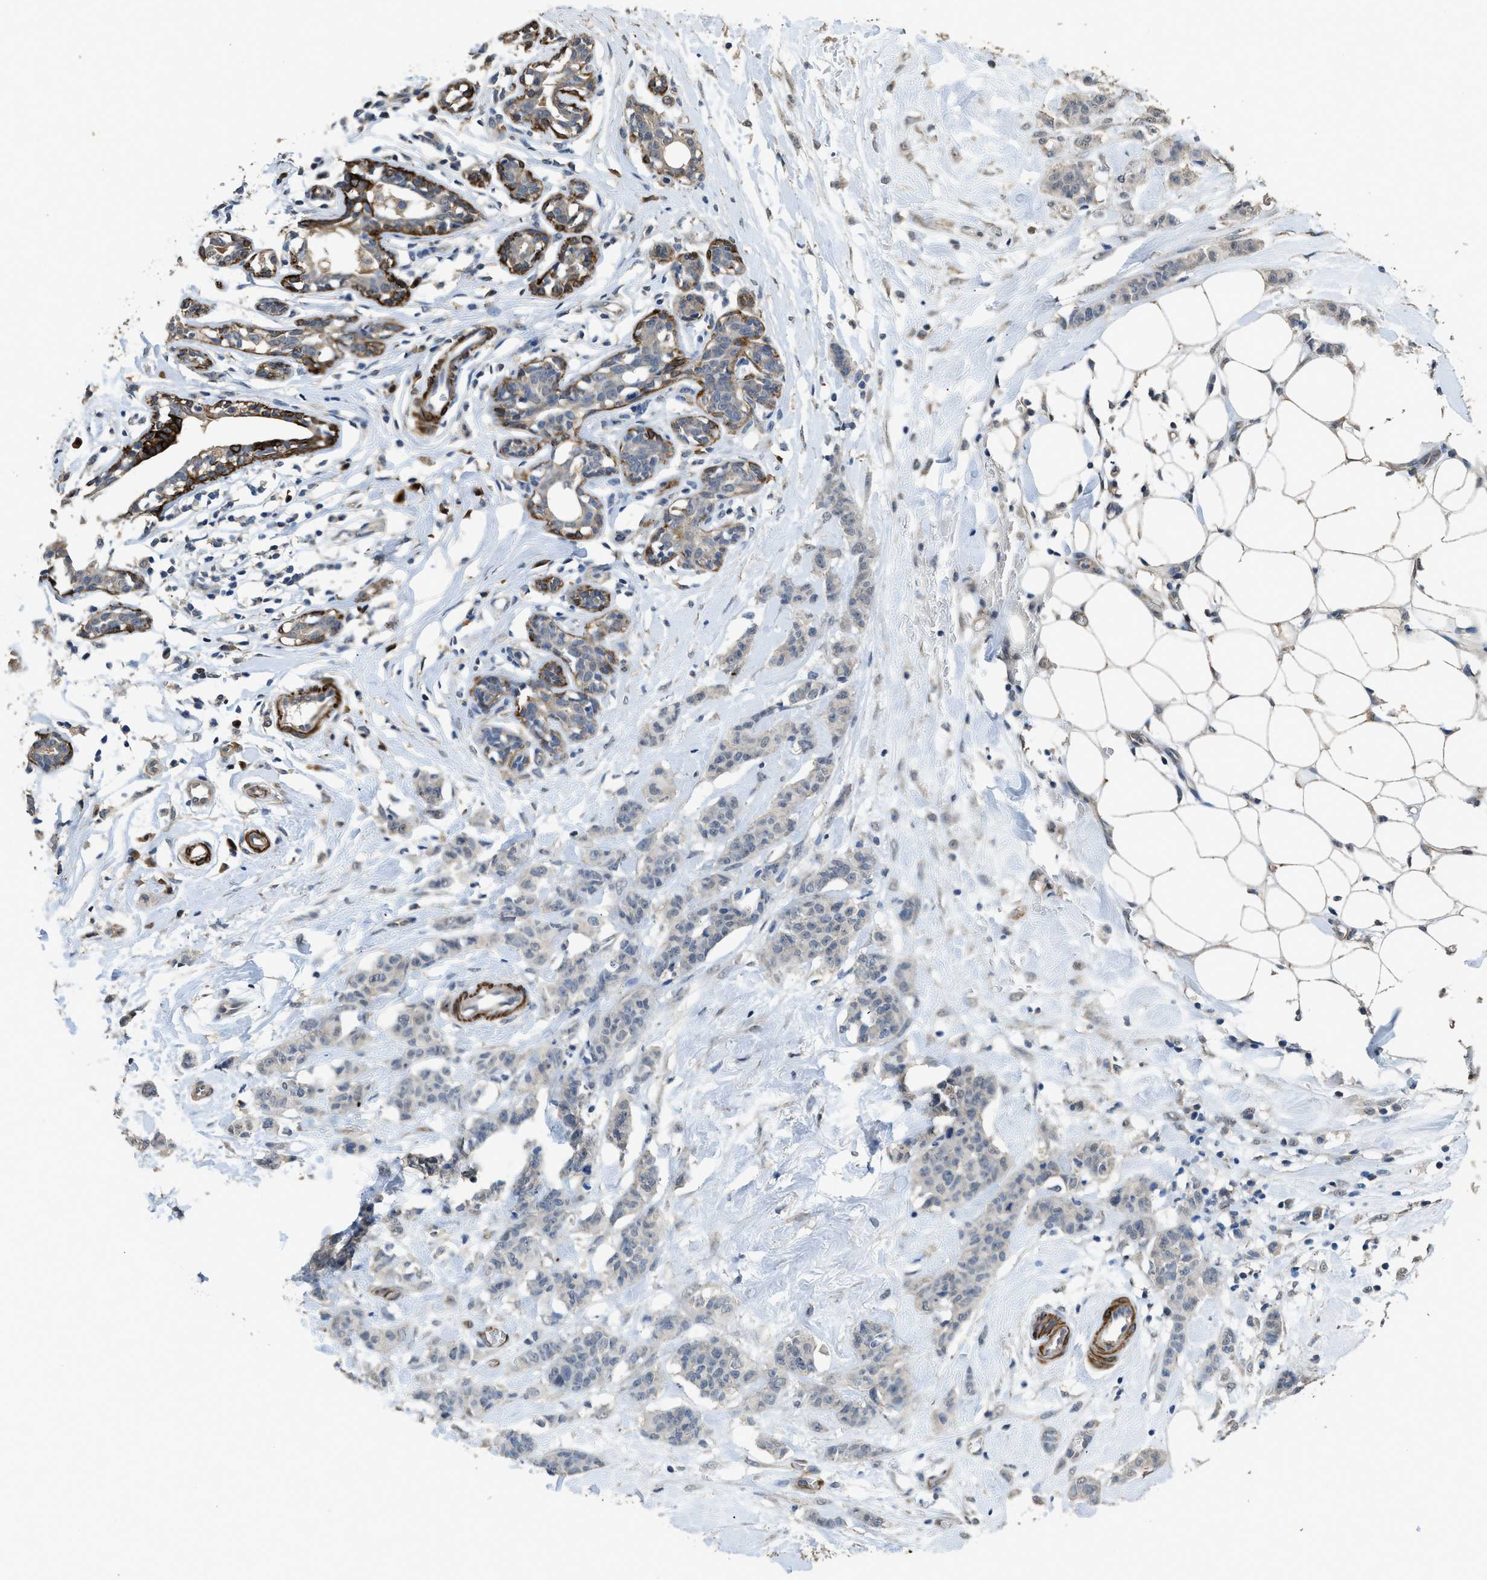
{"staining": {"intensity": "negative", "quantity": "none", "location": "none"}, "tissue": "breast cancer", "cell_type": "Tumor cells", "image_type": "cancer", "snomed": [{"axis": "morphology", "description": "Normal tissue, NOS"}, {"axis": "morphology", "description": "Duct carcinoma"}, {"axis": "topography", "description": "Breast"}], "caption": "Immunohistochemistry of breast cancer displays no positivity in tumor cells. Nuclei are stained in blue.", "gene": "SYNM", "patient": {"sex": "female", "age": 40}}